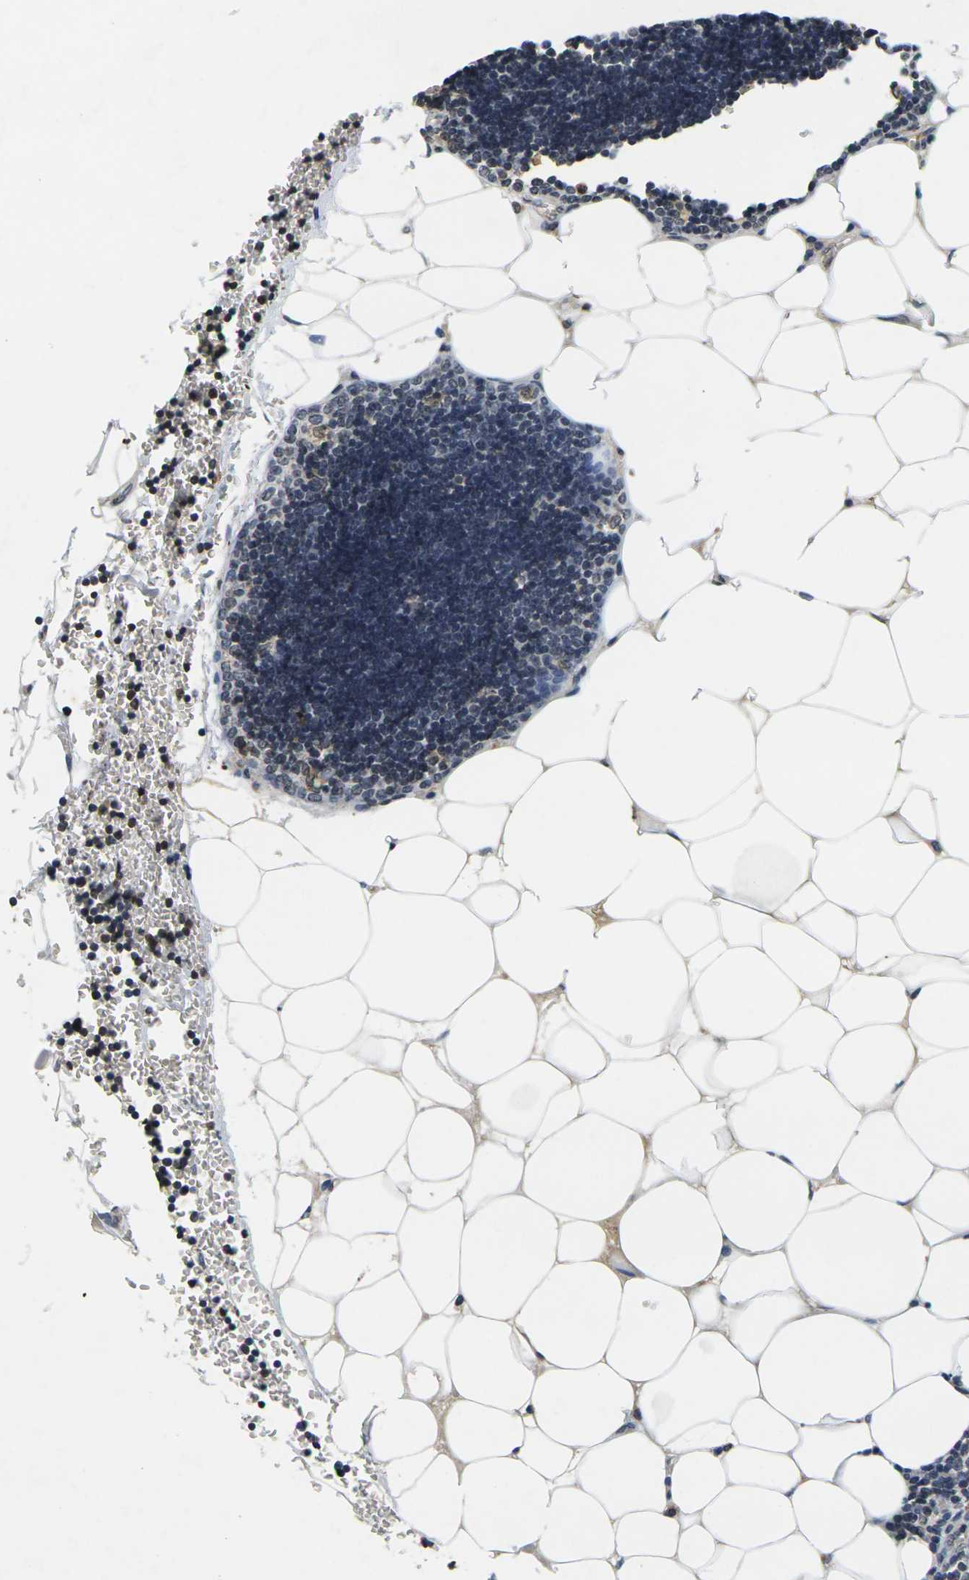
{"staining": {"intensity": "negative", "quantity": "none", "location": "none"}, "tissue": "lymph node", "cell_type": "Germinal center cells", "image_type": "normal", "snomed": [{"axis": "morphology", "description": "Normal tissue, NOS"}, {"axis": "topography", "description": "Lymph node"}], "caption": "High power microscopy micrograph of an immunohistochemistry (IHC) micrograph of unremarkable lymph node, revealing no significant staining in germinal center cells. The staining was performed using DAB to visualize the protein expression in brown, while the nuclei were stained in blue with hematoxylin (Magnification: 20x).", "gene": "C1QC", "patient": {"sex": "male", "age": 33}}